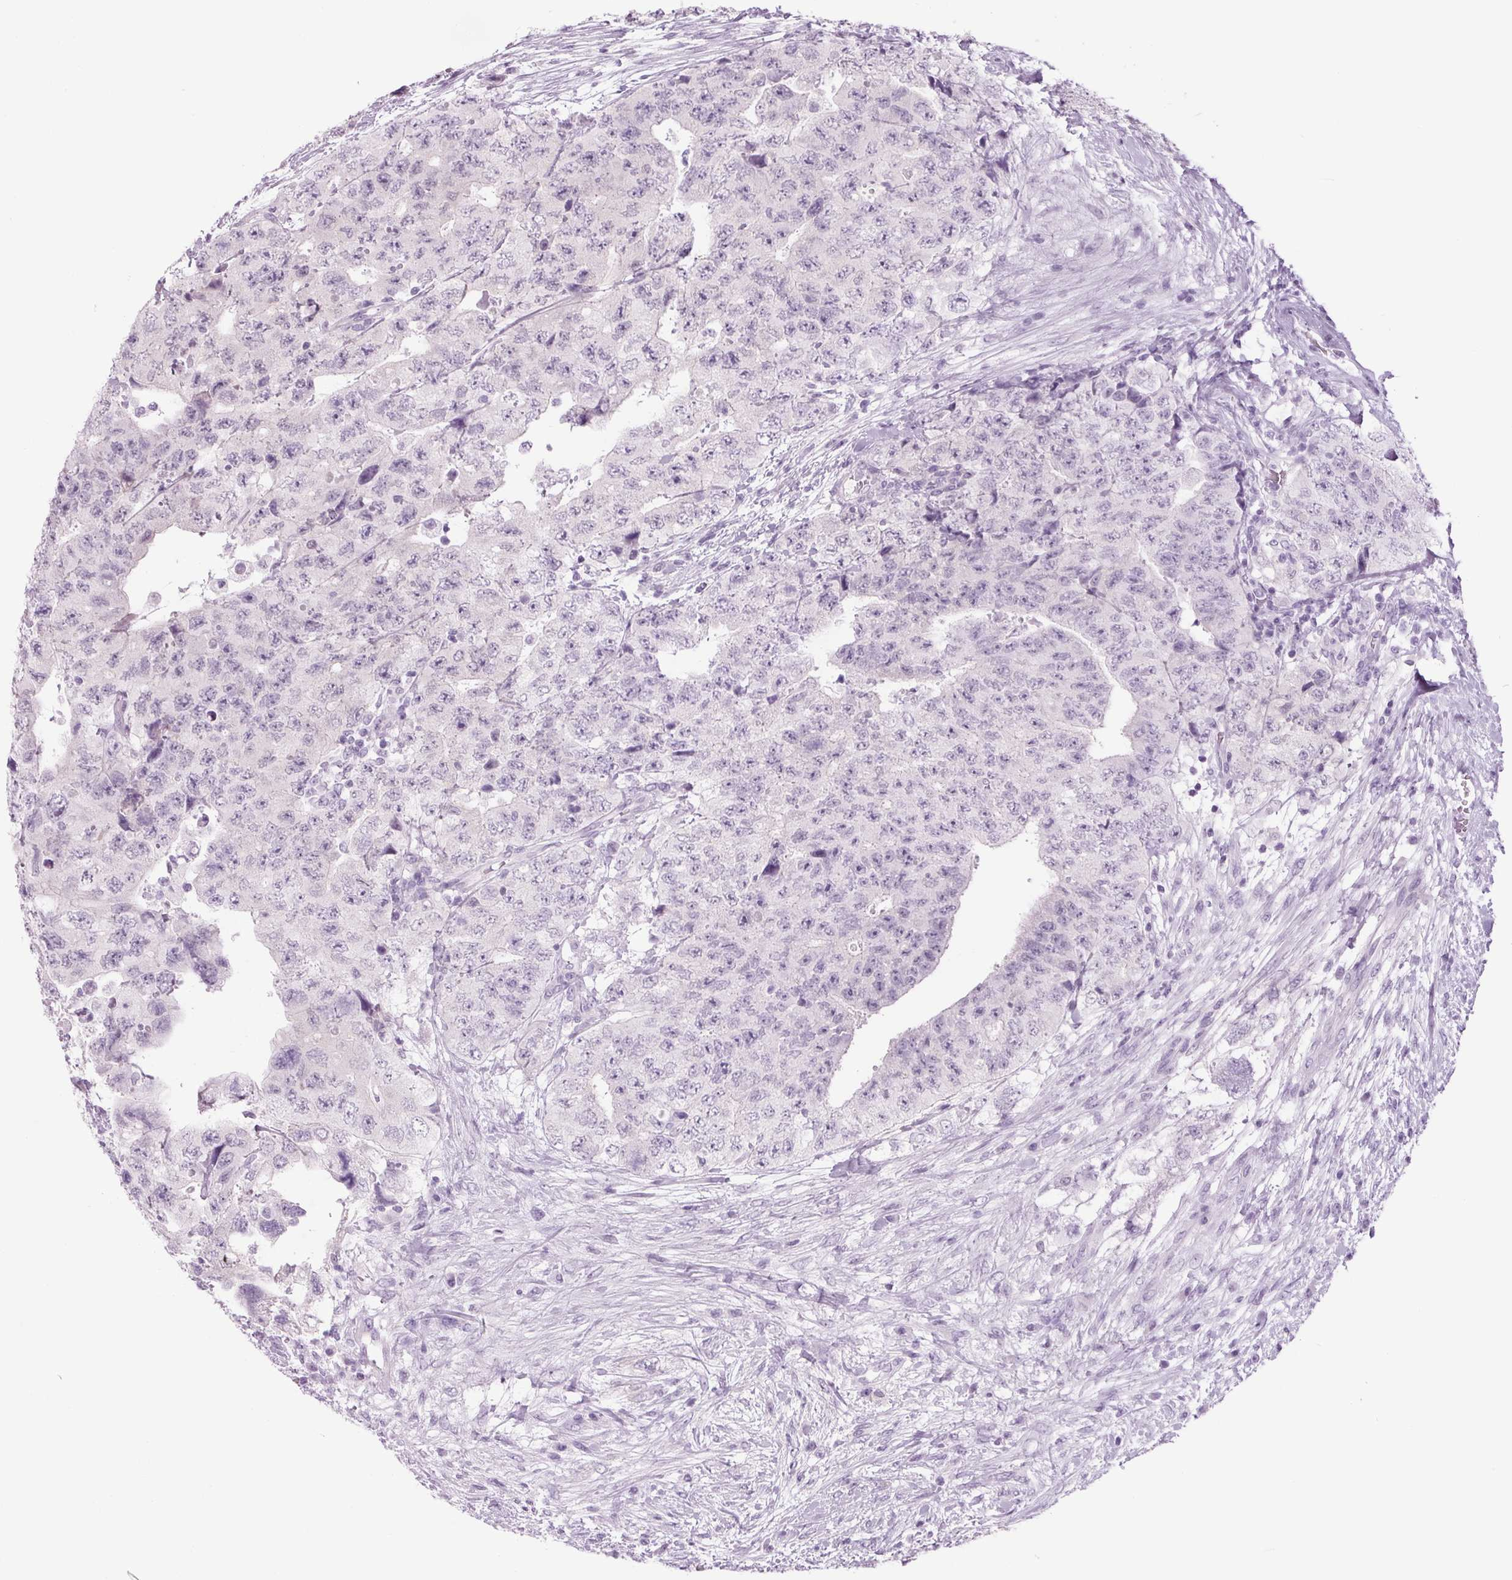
{"staining": {"intensity": "negative", "quantity": "none", "location": "none"}, "tissue": "testis cancer", "cell_type": "Tumor cells", "image_type": "cancer", "snomed": [{"axis": "morphology", "description": "Carcinoma, Embryonal, NOS"}, {"axis": "topography", "description": "Testis"}], "caption": "IHC of human testis cancer shows no positivity in tumor cells. Nuclei are stained in blue.", "gene": "PPP1R1A", "patient": {"sex": "male", "age": 24}}